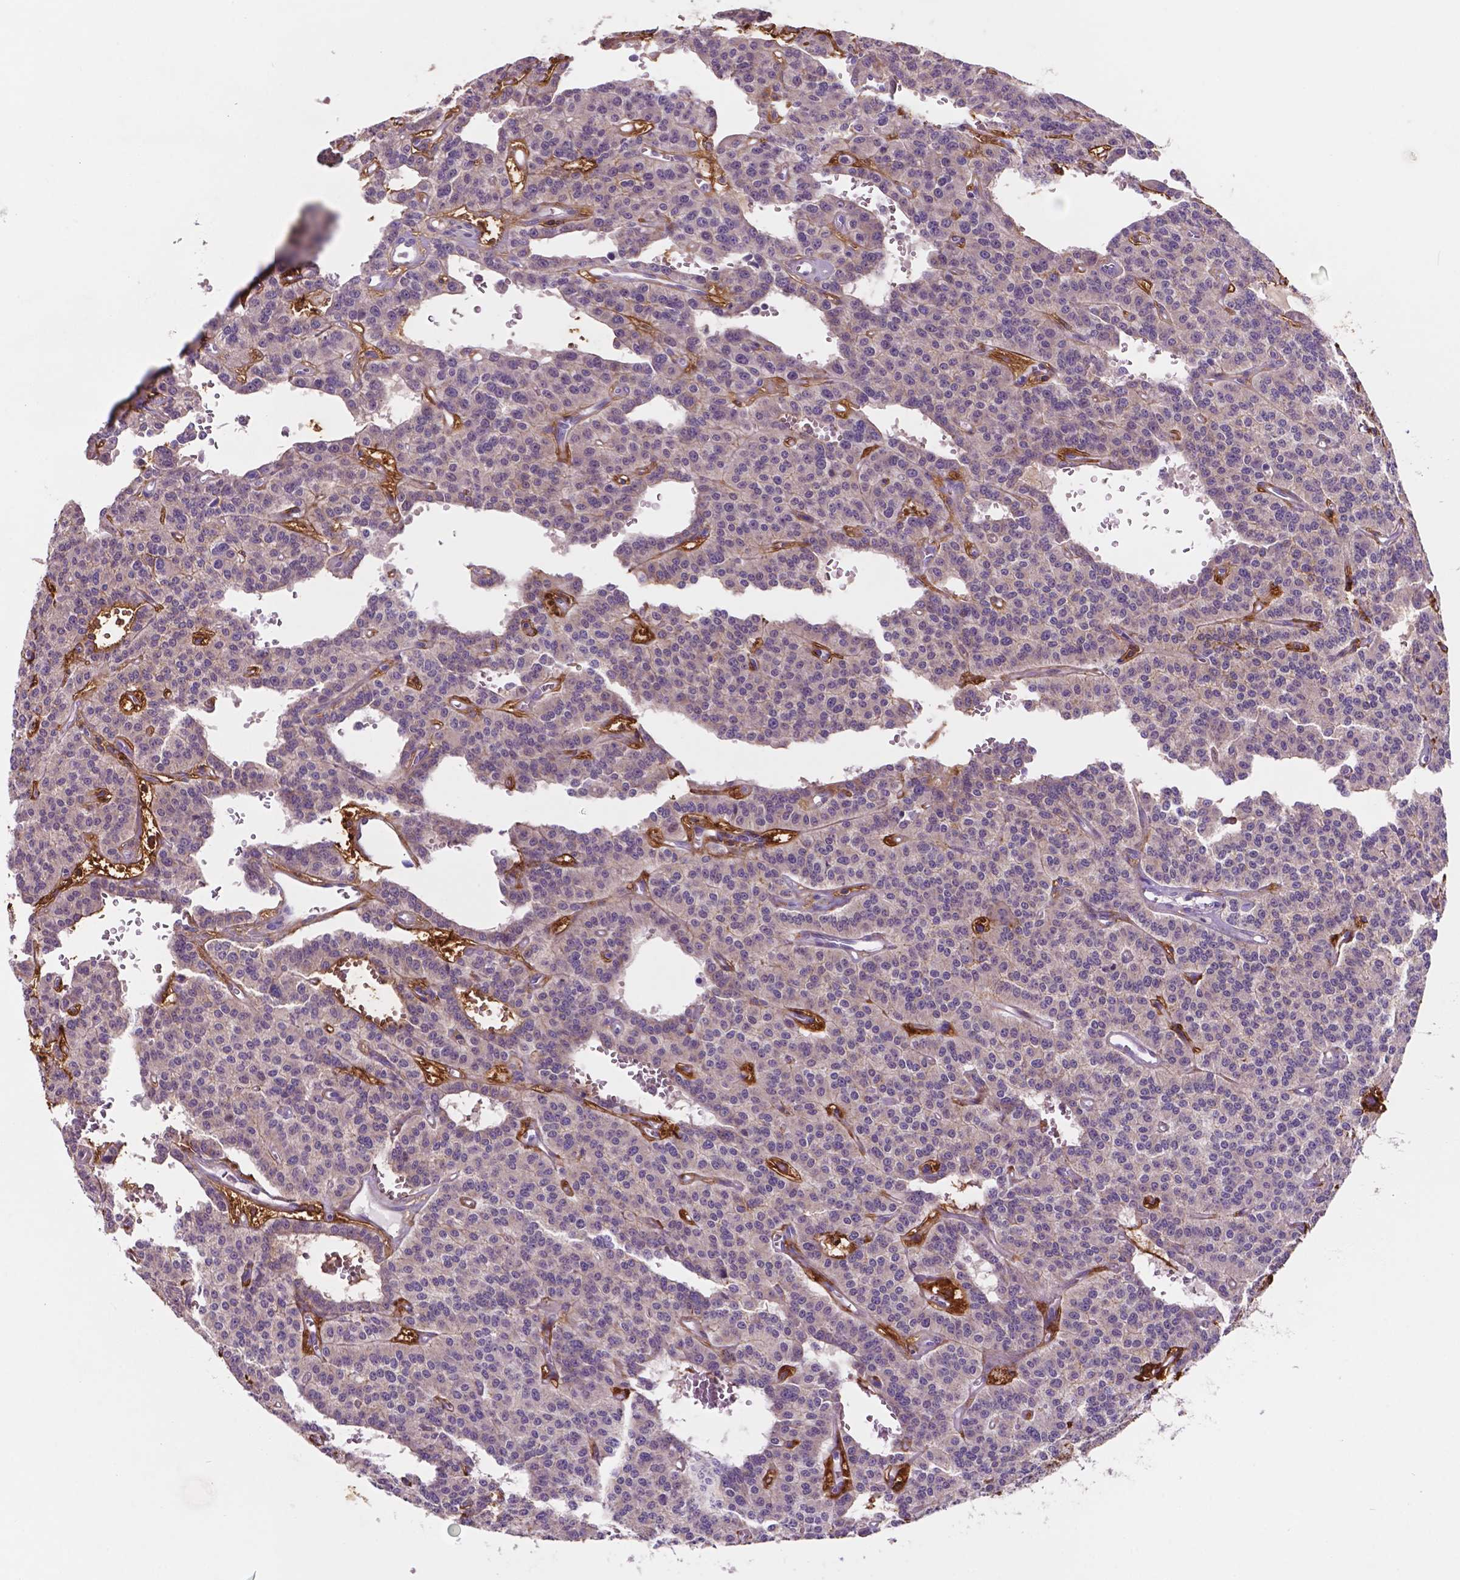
{"staining": {"intensity": "negative", "quantity": "none", "location": "none"}, "tissue": "carcinoid", "cell_type": "Tumor cells", "image_type": "cancer", "snomed": [{"axis": "morphology", "description": "Carcinoid, malignant, NOS"}, {"axis": "topography", "description": "Lung"}], "caption": "Immunohistochemistry (IHC) of carcinoid (malignant) reveals no positivity in tumor cells. The staining was performed using DAB (3,3'-diaminobenzidine) to visualize the protein expression in brown, while the nuclei were stained in blue with hematoxylin (Magnification: 20x).", "gene": "MKRN2OS", "patient": {"sex": "female", "age": 71}}